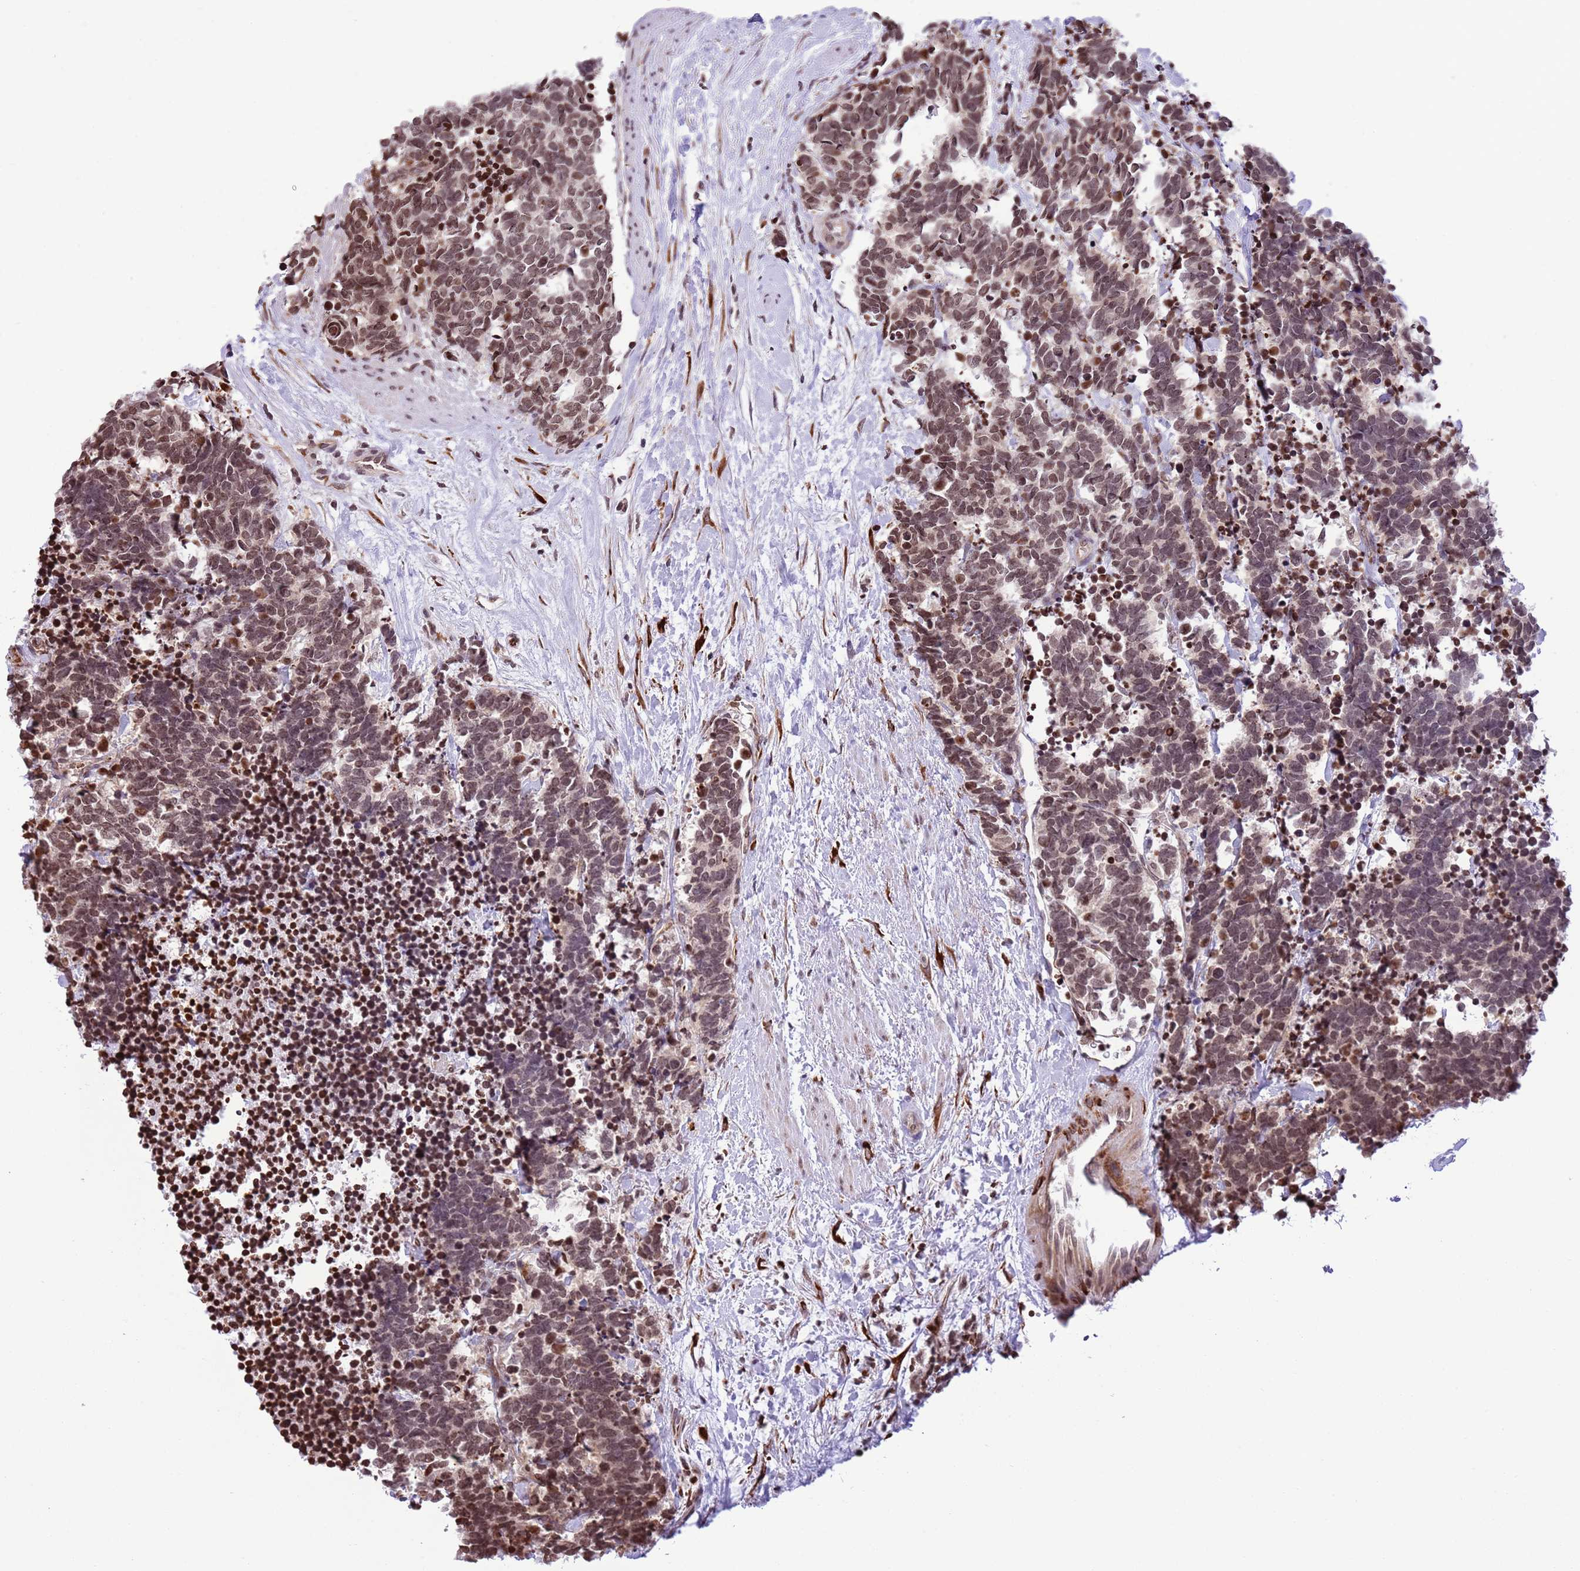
{"staining": {"intensity": "moderate", "quantity": ">75%", "location": "cytoplasmic/membranous,nuclear"}, "tissue": "carcinoid", "cell_type": "Tumor cells", "image_type": "cancer", "snomed": [{"axis": "morphology", "description": "Carcinoma, NOS"}, {"axis": "morphology", "description": "Carcinoid, malignant, NOS"}, {"axis": "topography", "description": "Prostate"}], "caption": "Malignant carcinoid stained with a brown dye shows moderate cytoplasmic/membranous and nuclear positive expression in approximately >75% of tumor cells.", "gene": "NRIP1", "patient": {"sex": "male", "age": 57}}